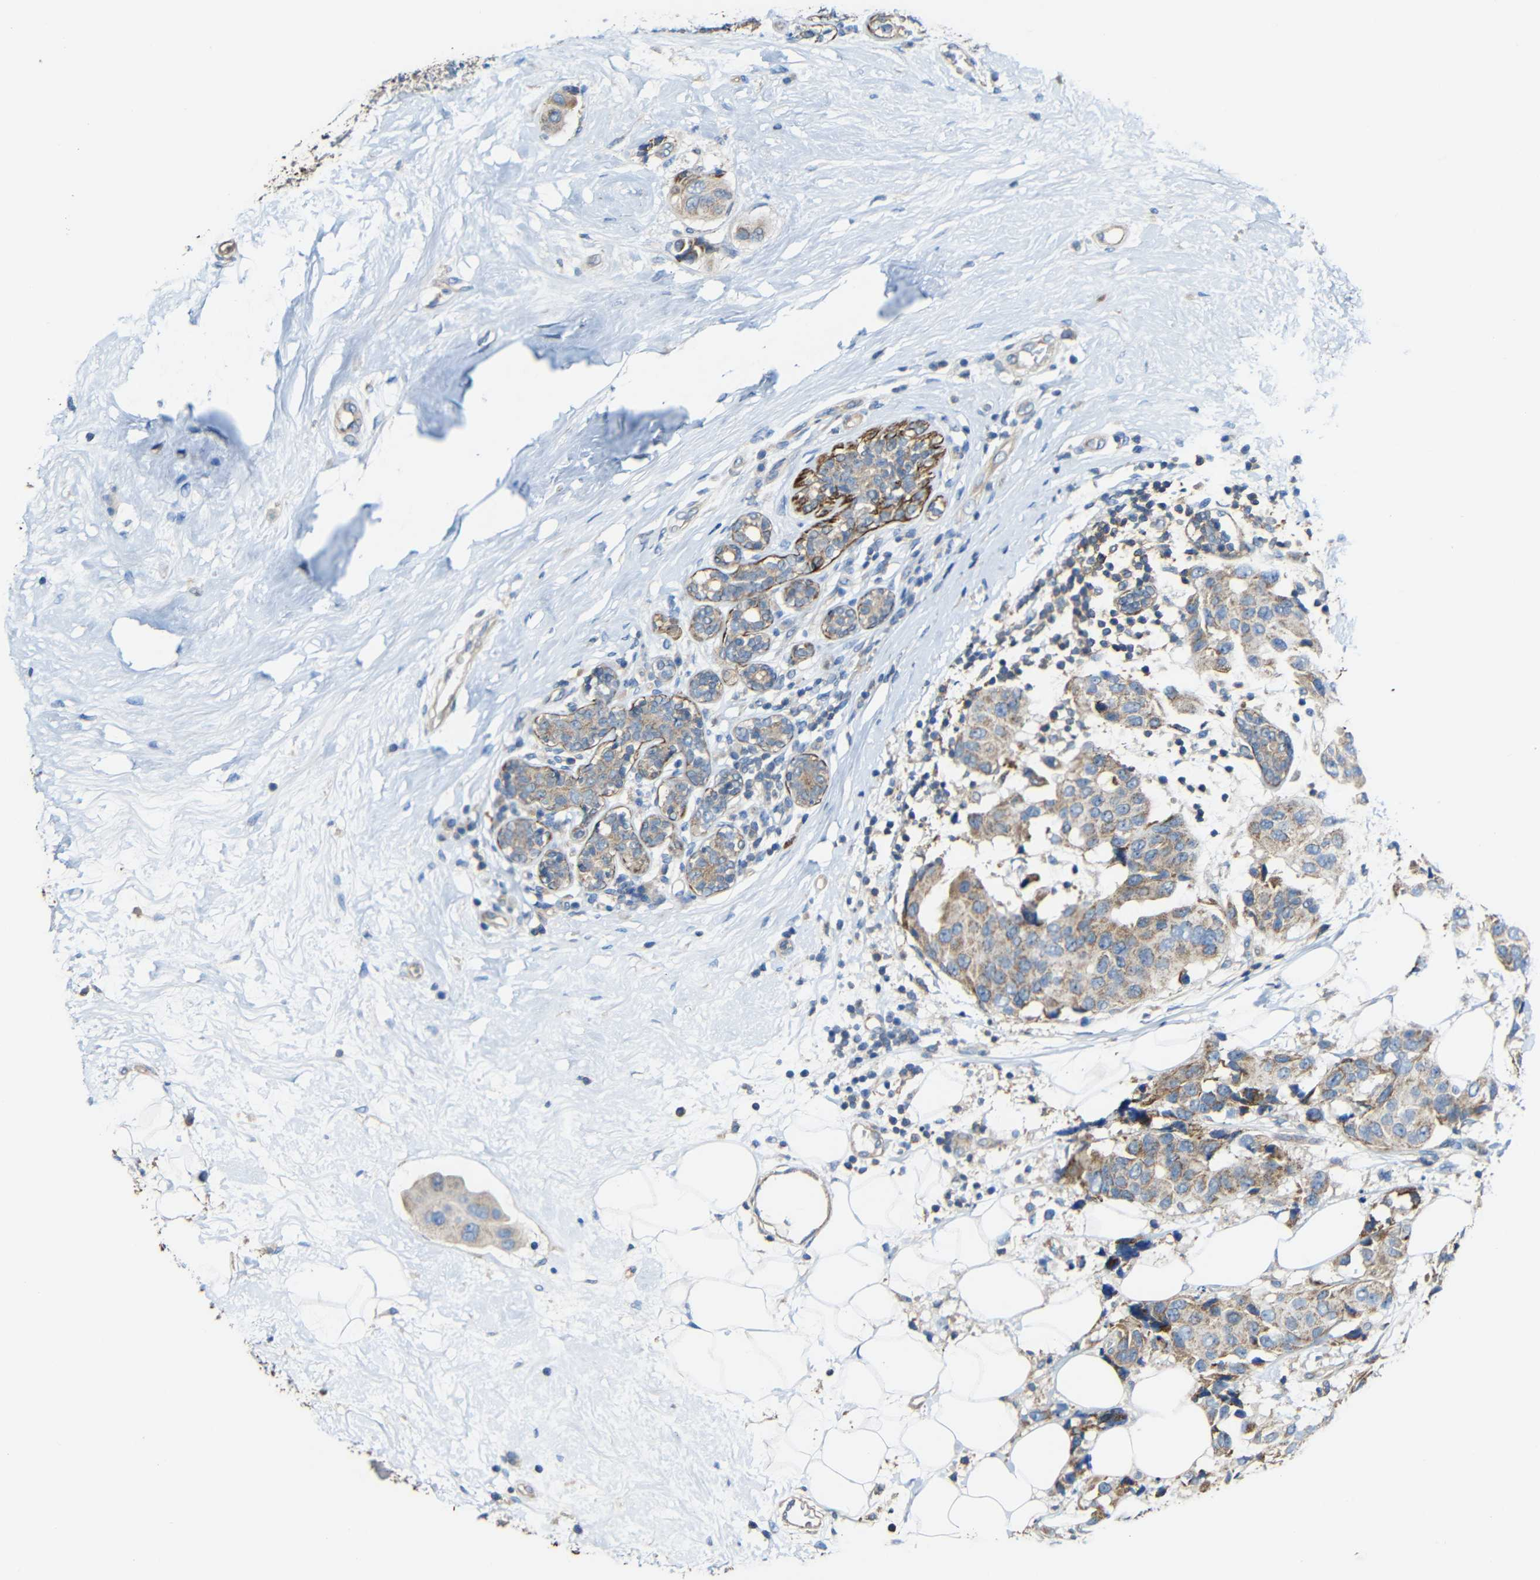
{"staining": {"intensity": "weak", "quantity": ">75%", "location": "cytoplasmic/membranous"}, "tissue": "breast cancer", "cell_type": "Tumor cells", "image_type": "cancer", "snomed": [{"axis": "morphology", "description": "Normal tissue, NOS"}, {"axis": "morphology", "description": "Duct carcinoma"}, {"axis": "topography", "description": "Breast"}], "caption": "Immunohistochemistry histopathology image of human breast cancer (infiltrating ductal carcinoma) stained for a protein (brown), which exhibits low levels of weak cytoplasmic/membranous positivity in approximately >75% of tumor cells.", "gene": "RHOT2", "patient": {"sex": "female", "age": 39}}